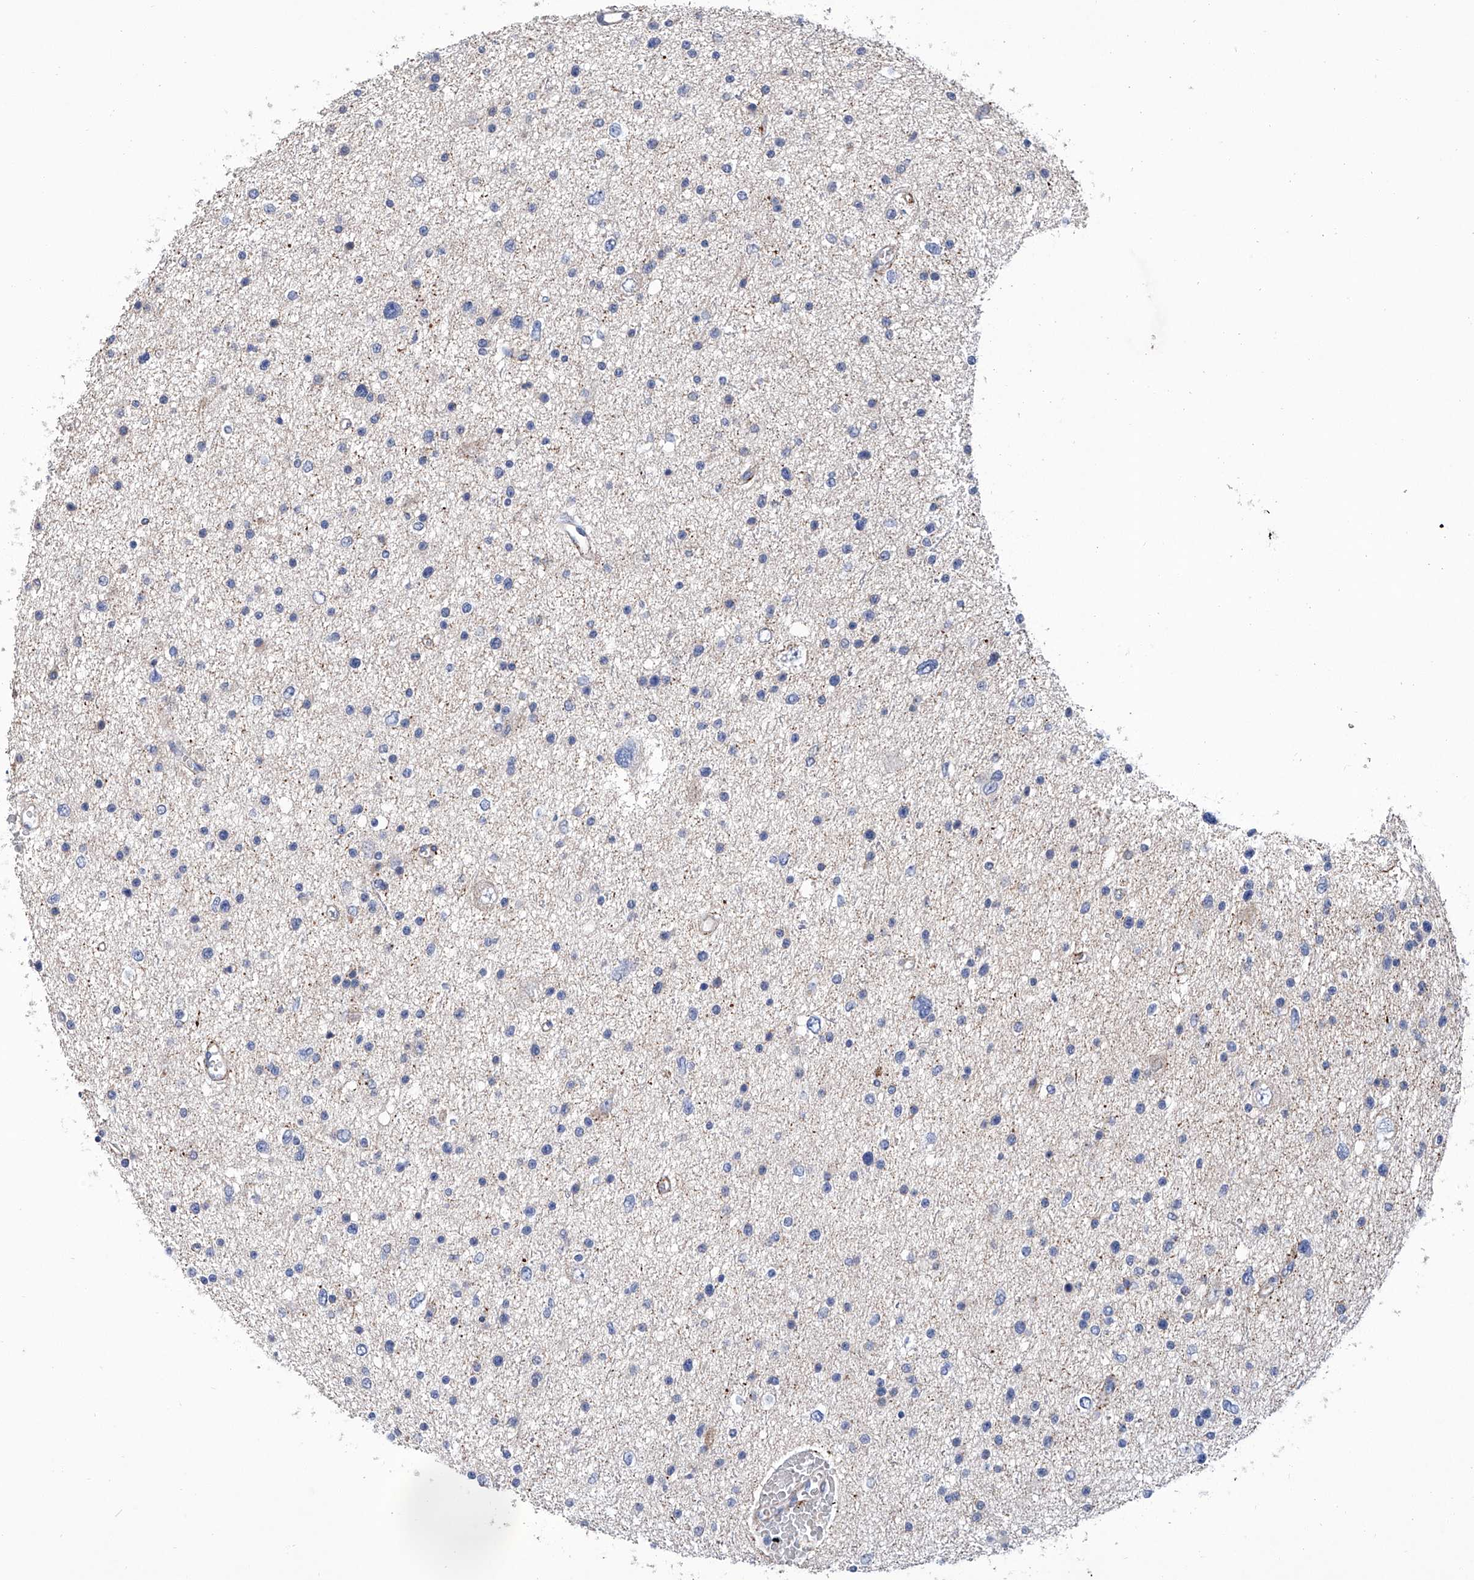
{"staining": {"intensity": "negative", "quantity": "none", "location": "none"}, "tissue": "glioma", "cell_type": "Tumor cells", "image_type": "cancer", "snomed": [{"axis": "morphology", "description": "Glioma, malignant, Low grade"}, {"axis": "topography", "description": "Brain"}], "caption": "Micrograph shows no protein expression in tumor cells of malignant low-grade glioma tissue.", "gene": "GPT", "patient": {"sex": "female", "age": 37}}